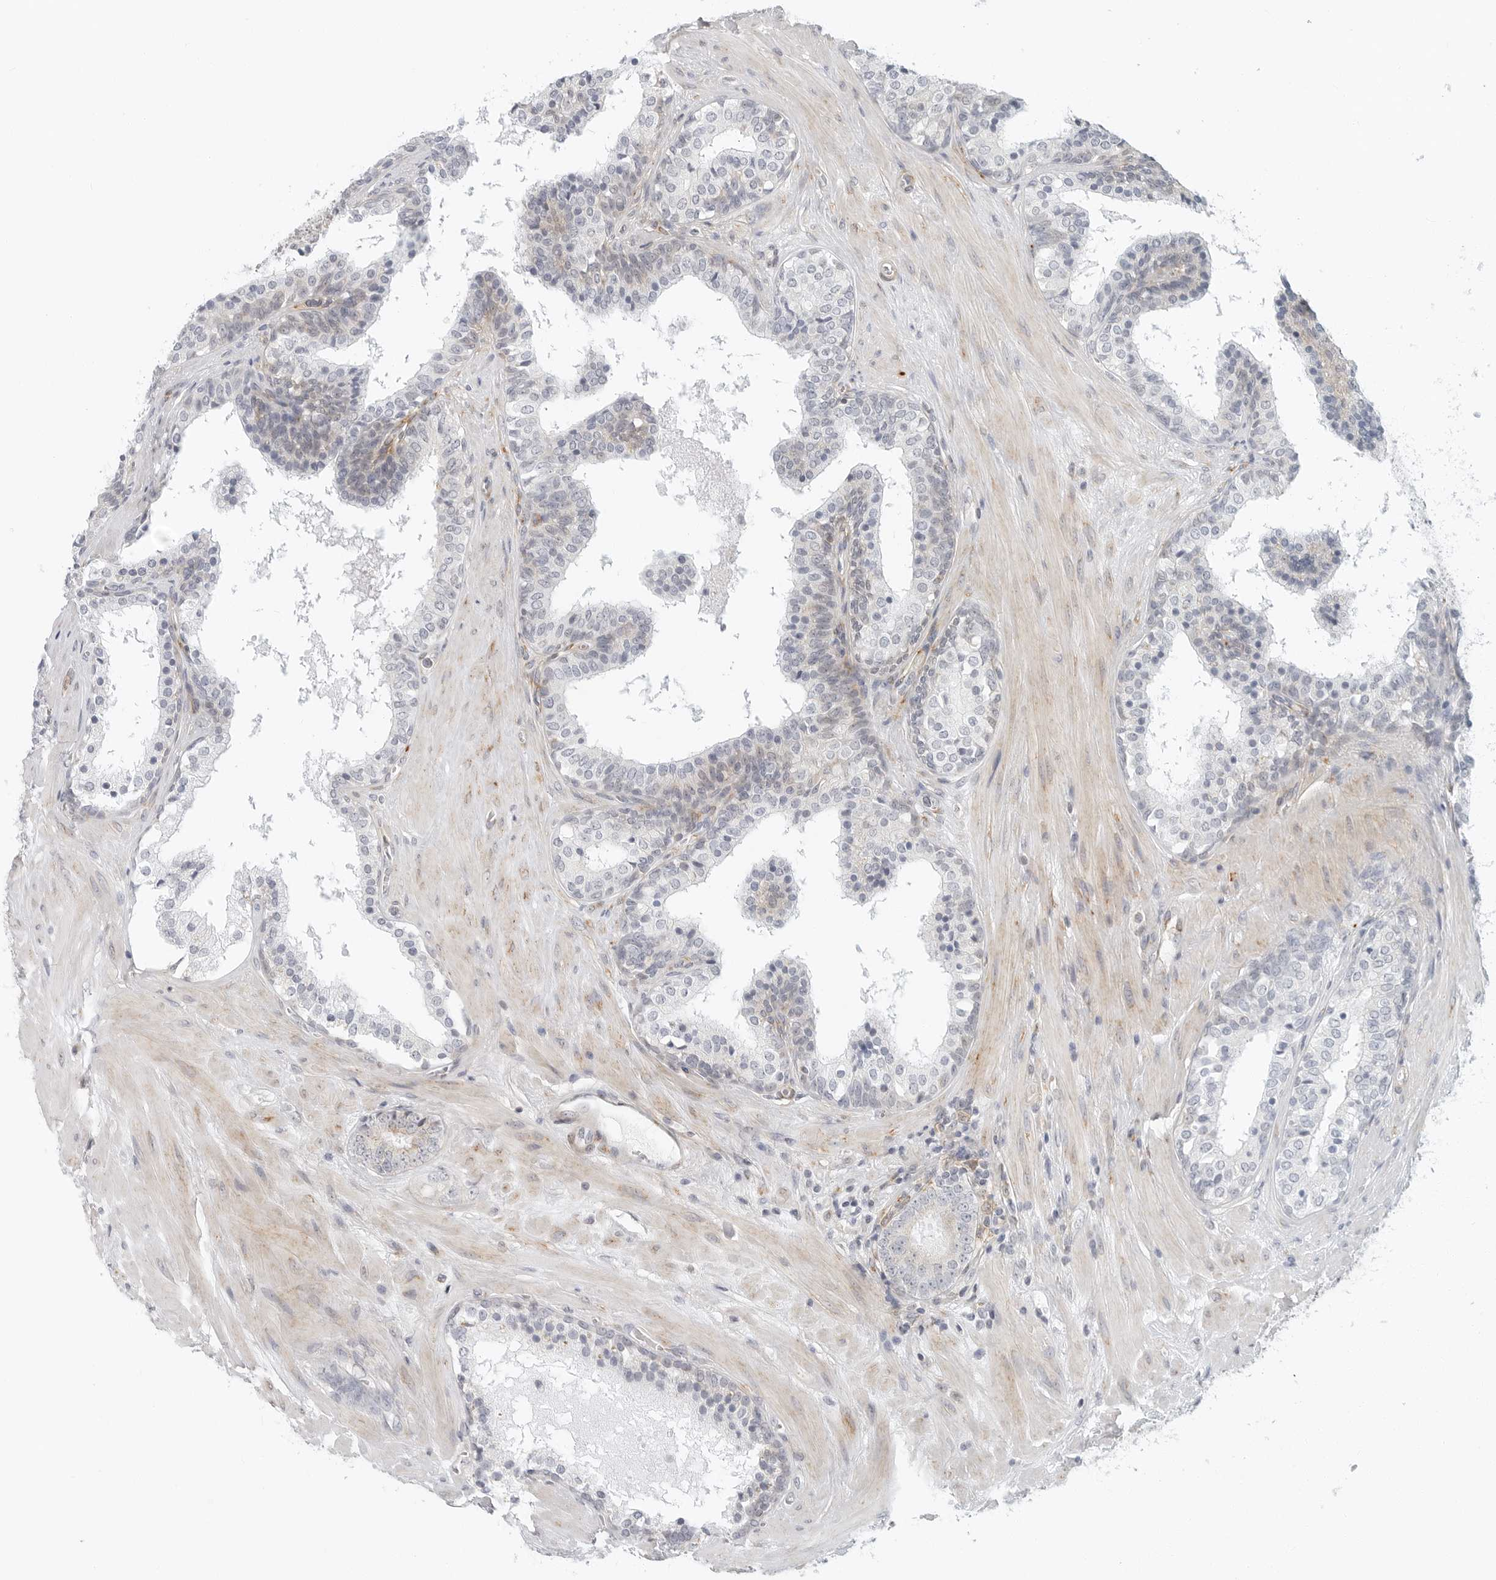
{"staining": {"intensity": "negative", "quantity": "none", "location": "none"}, "tissue": "prostate cancer", "cell_type": "Tumor cells", "image_type": "cancer", "snomed": [{"axis": "morphology", "description": "Adenocarcinoma, High grade"}, {"axis": "topography", "description": "Prostate"}], "caption": "IHC micrograph of human high-grade adenocarcinoma (prostate) stained for a protein (brown), which displays no expression in tumor cells.", "gene": "C1QTNF1", "patient": {"sex": "male", "age": 56}}